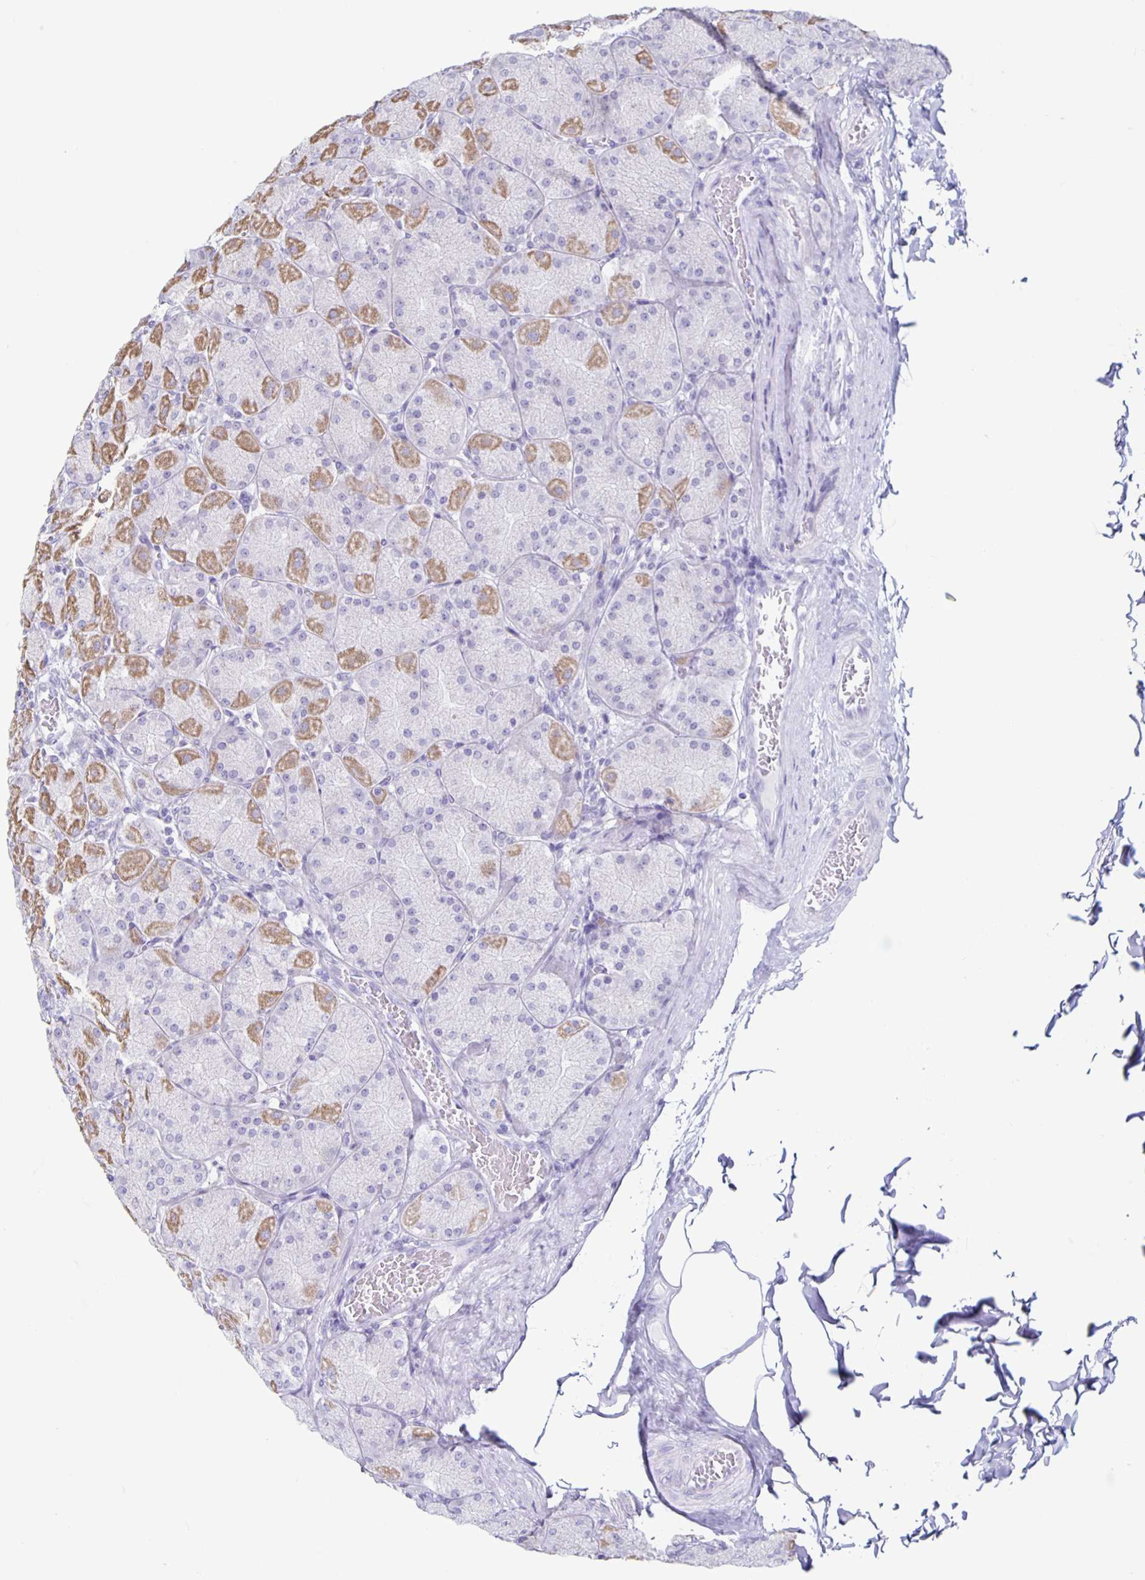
{"staining": {"intensity": "weak", "quantity": "25%-75%", "location": "cytoplasmic/membranous"}, "tissue": "stomach", "cell_type": "Glandular cells", "image_type": "normal", "snomed": [{"axis": "morphology", "description": "Normal tissue, NOS"}, {"axis": "topography", "description": "Stomach, upper"}], "caption": "Protein analysis of benign stomach reveals weak cytoplasmic/membranous expression in approximately 25%-75% of glandular cells. The staining was performed using DAB to visualize the protein expression in brown, while the nuclei were stained in blue with hematoxylin (Magnification: 20x).", "gene": "CT45A10", "patient": {"sex": "female", "age": 56}}